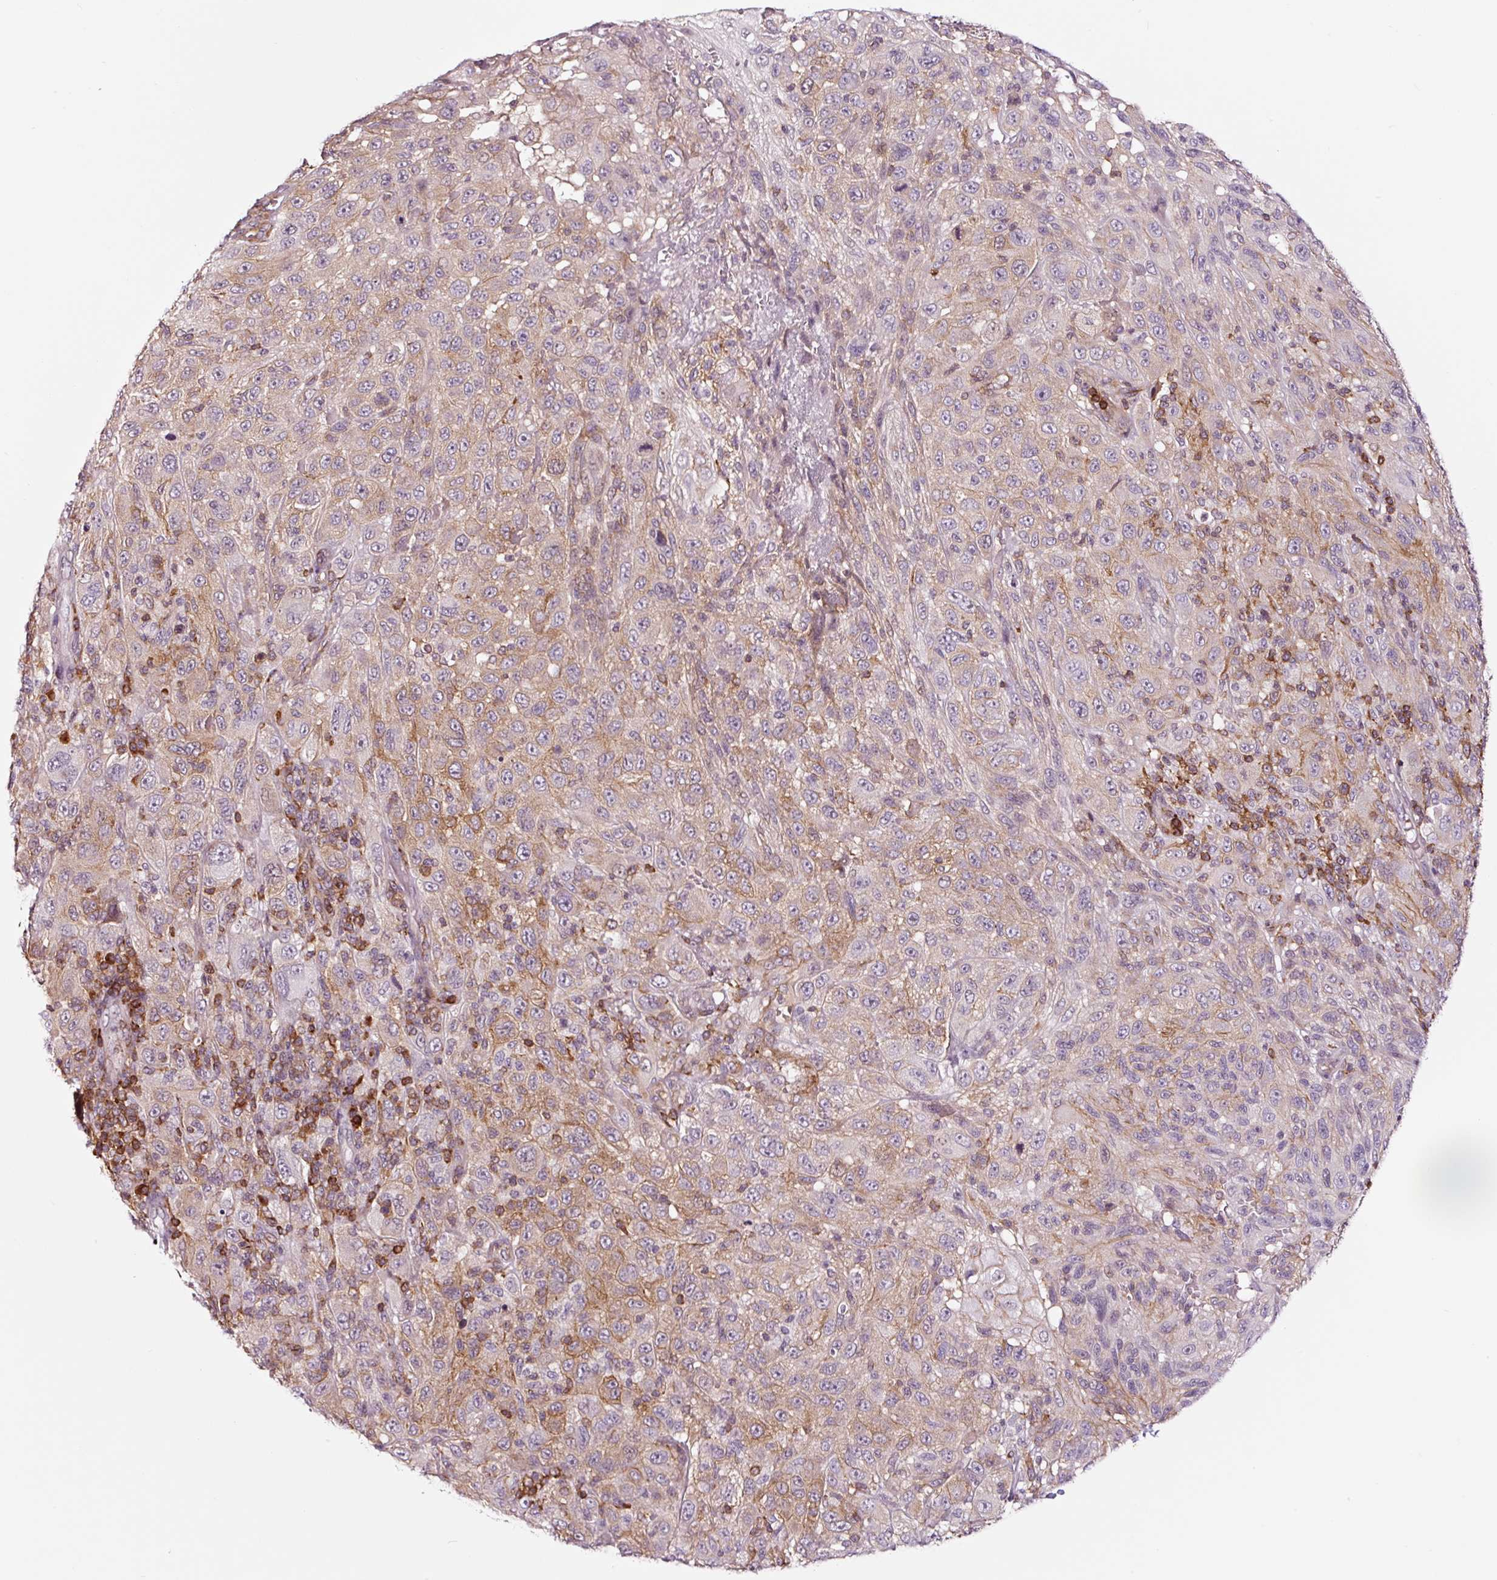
{"staining": {"intensity": "moderate", "quantity": "<25%", "location": "cytoplasmic/membranous"}, "tissue": "melanoma", "cell_type": "Tumor cells", "image_type": "cancer", "snomed": [{"axis": "morphology", "description": "Malignant melanoma, NOS"}, {"axis": "topography", "description": "Skin"}], "caption": "Immunohistochemical staining of melanoma reveals low levels of moderate cytoplasmic/membranous expression in about <25% of tumor cells.", "gene": "ADD3", "patient": {"sex": "female", "age": 91}}